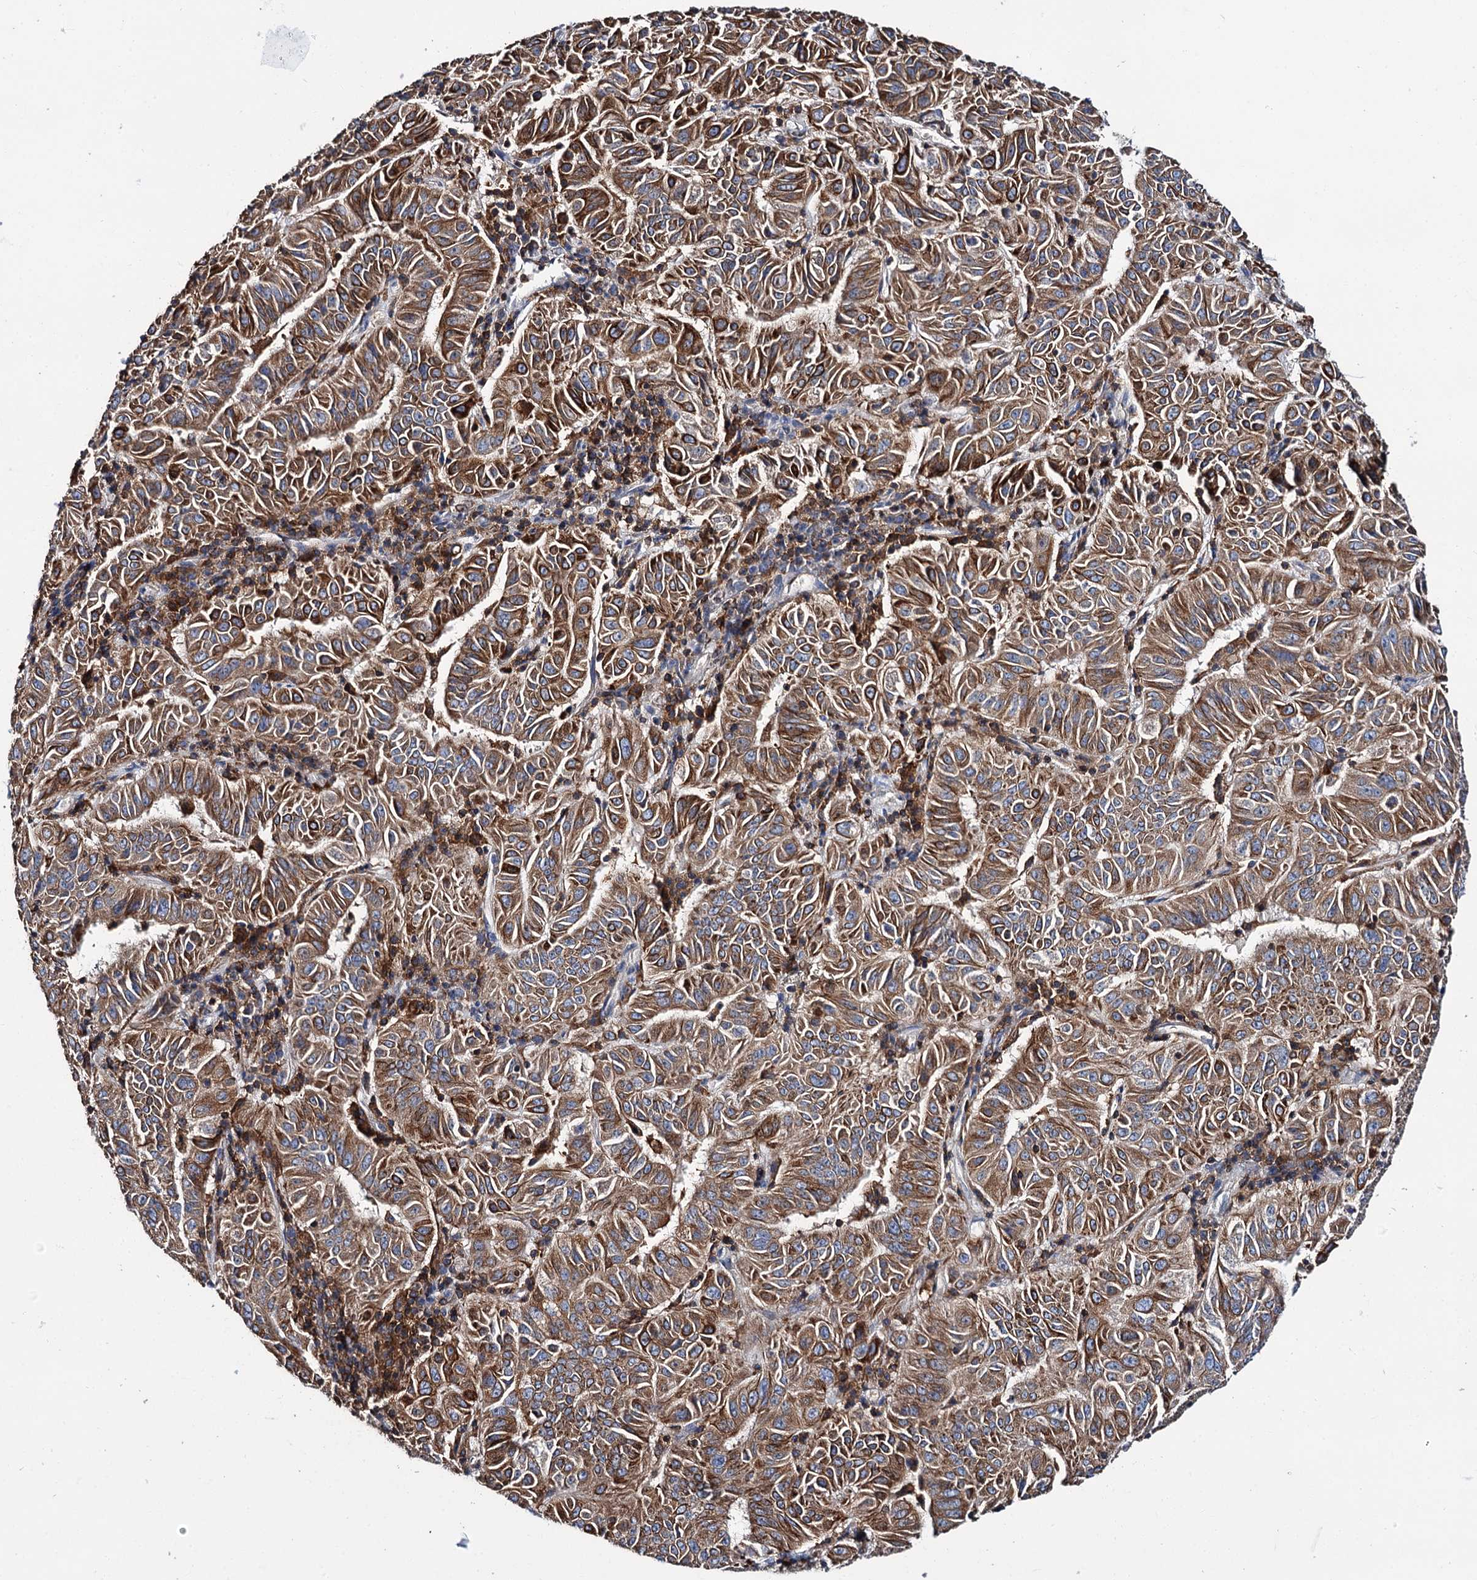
{"staining": {"intensity": "strong", "quantity": ">75%", "location": "cytoplasmic/membranous"}, "tissue": "pancreatic cancer", "cell_type": "Tumor cells", "image_type": "cancer", "snomed": [{"axis": "morphology", "description": "Adenocarcinoma, NOS"}, {"axis": "topography", "description": "Pancreas"}], "caption": "Pancreatic cancer (adenocarcinoma) stained for a protein demonstrates strong cytoplasmic/membranous positivity in tumor cells.", "gene": "UBASH3B", "patient": {"sex": "male", "age": 63}}